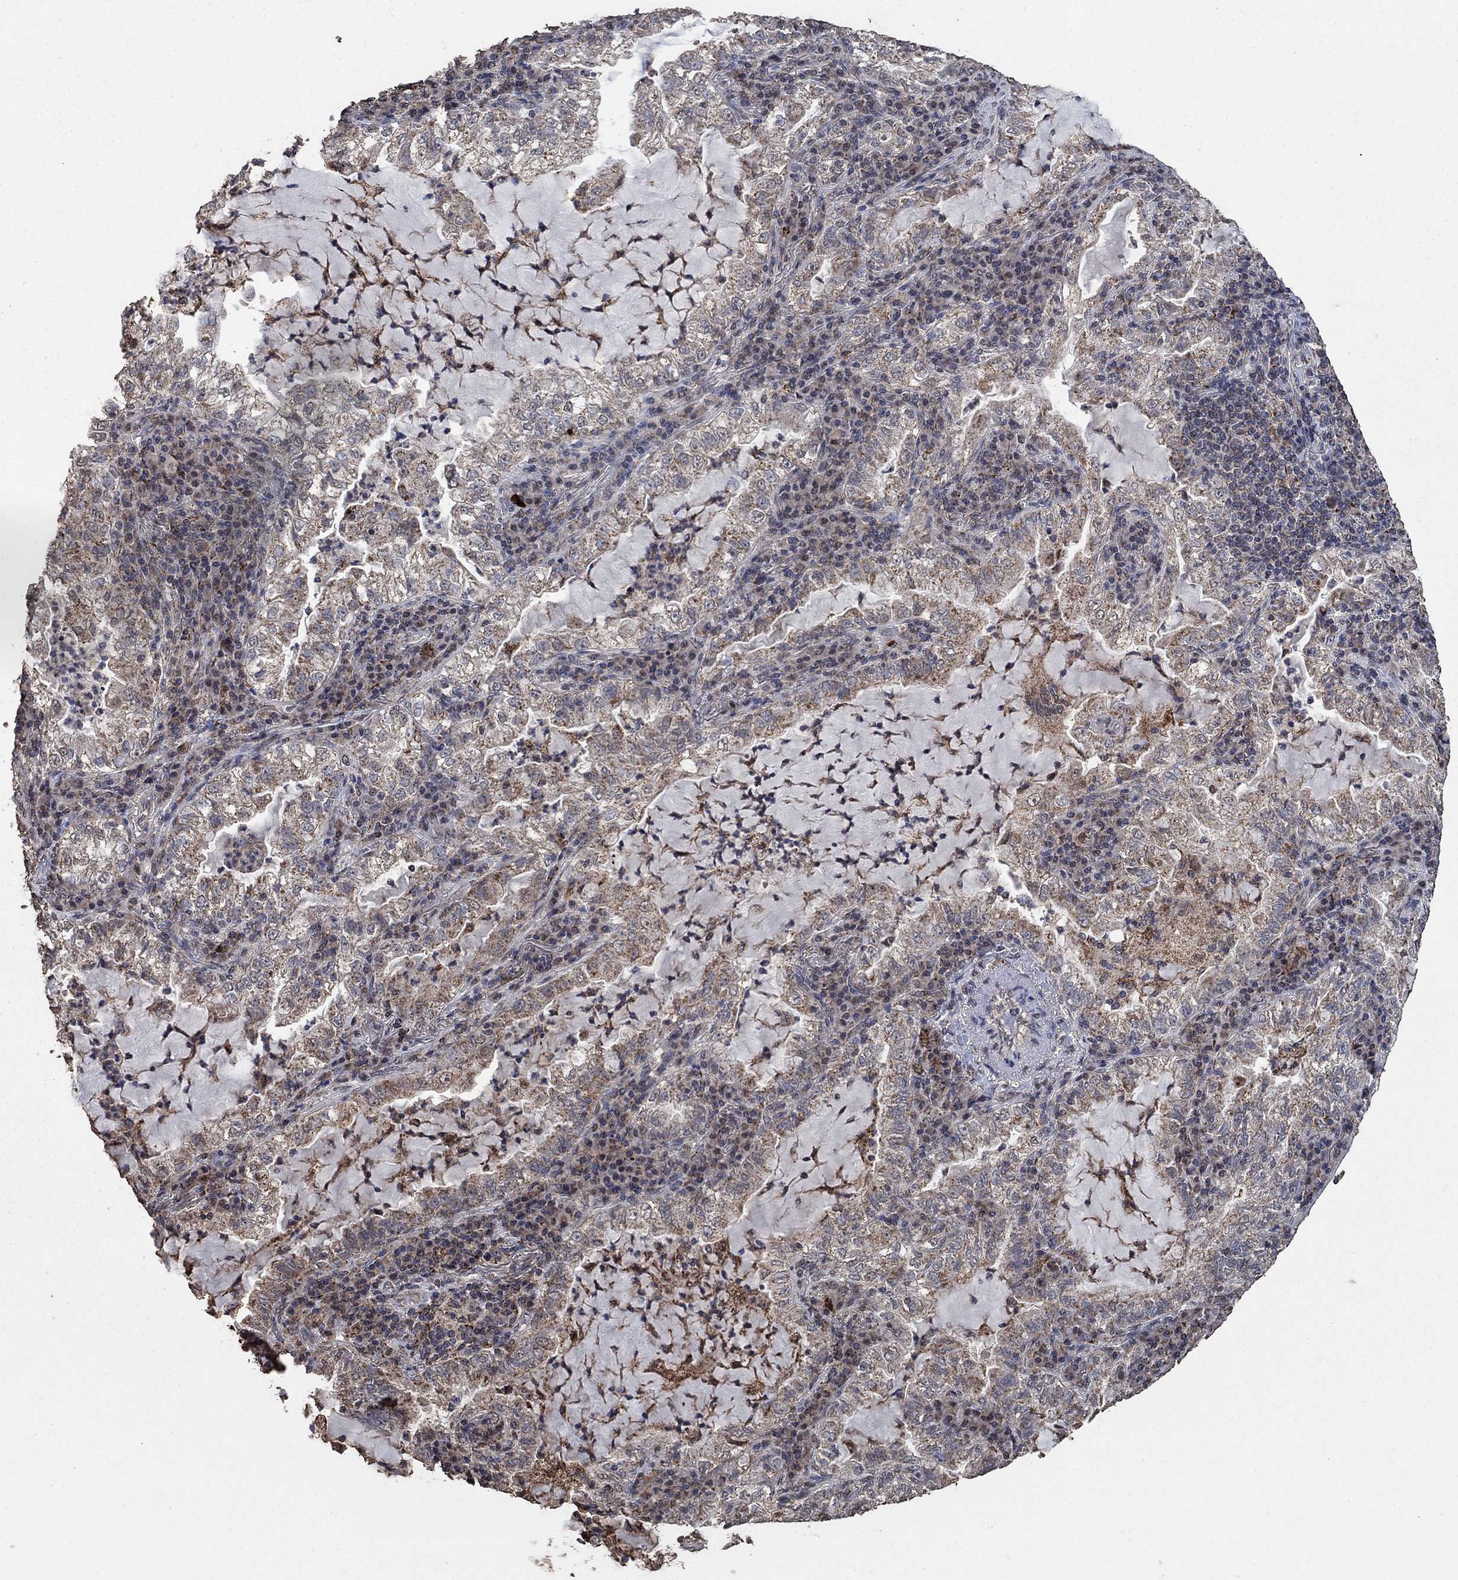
{"staining": {"intensity": "strong", "quantity": "<25%", "location": "cytoplasmic/membranous"}, "tissue": "lung cancer", "cell_type": "Tumor cells", "image_type": "cancer", "snomed": [{"axis": "morphology", "description": "Adenocarcinoma, NOS"}, {"axis": "topography", "description": "Lung"}], "caption": "Lung cancer (adenocarcinoma) stained with a brown dye shows strong cytoplasmic/membranous positive positivity in about <25% of tumor cells.", "gene": "MRPS24", "patient": {"sex": "female", "age": 73}}